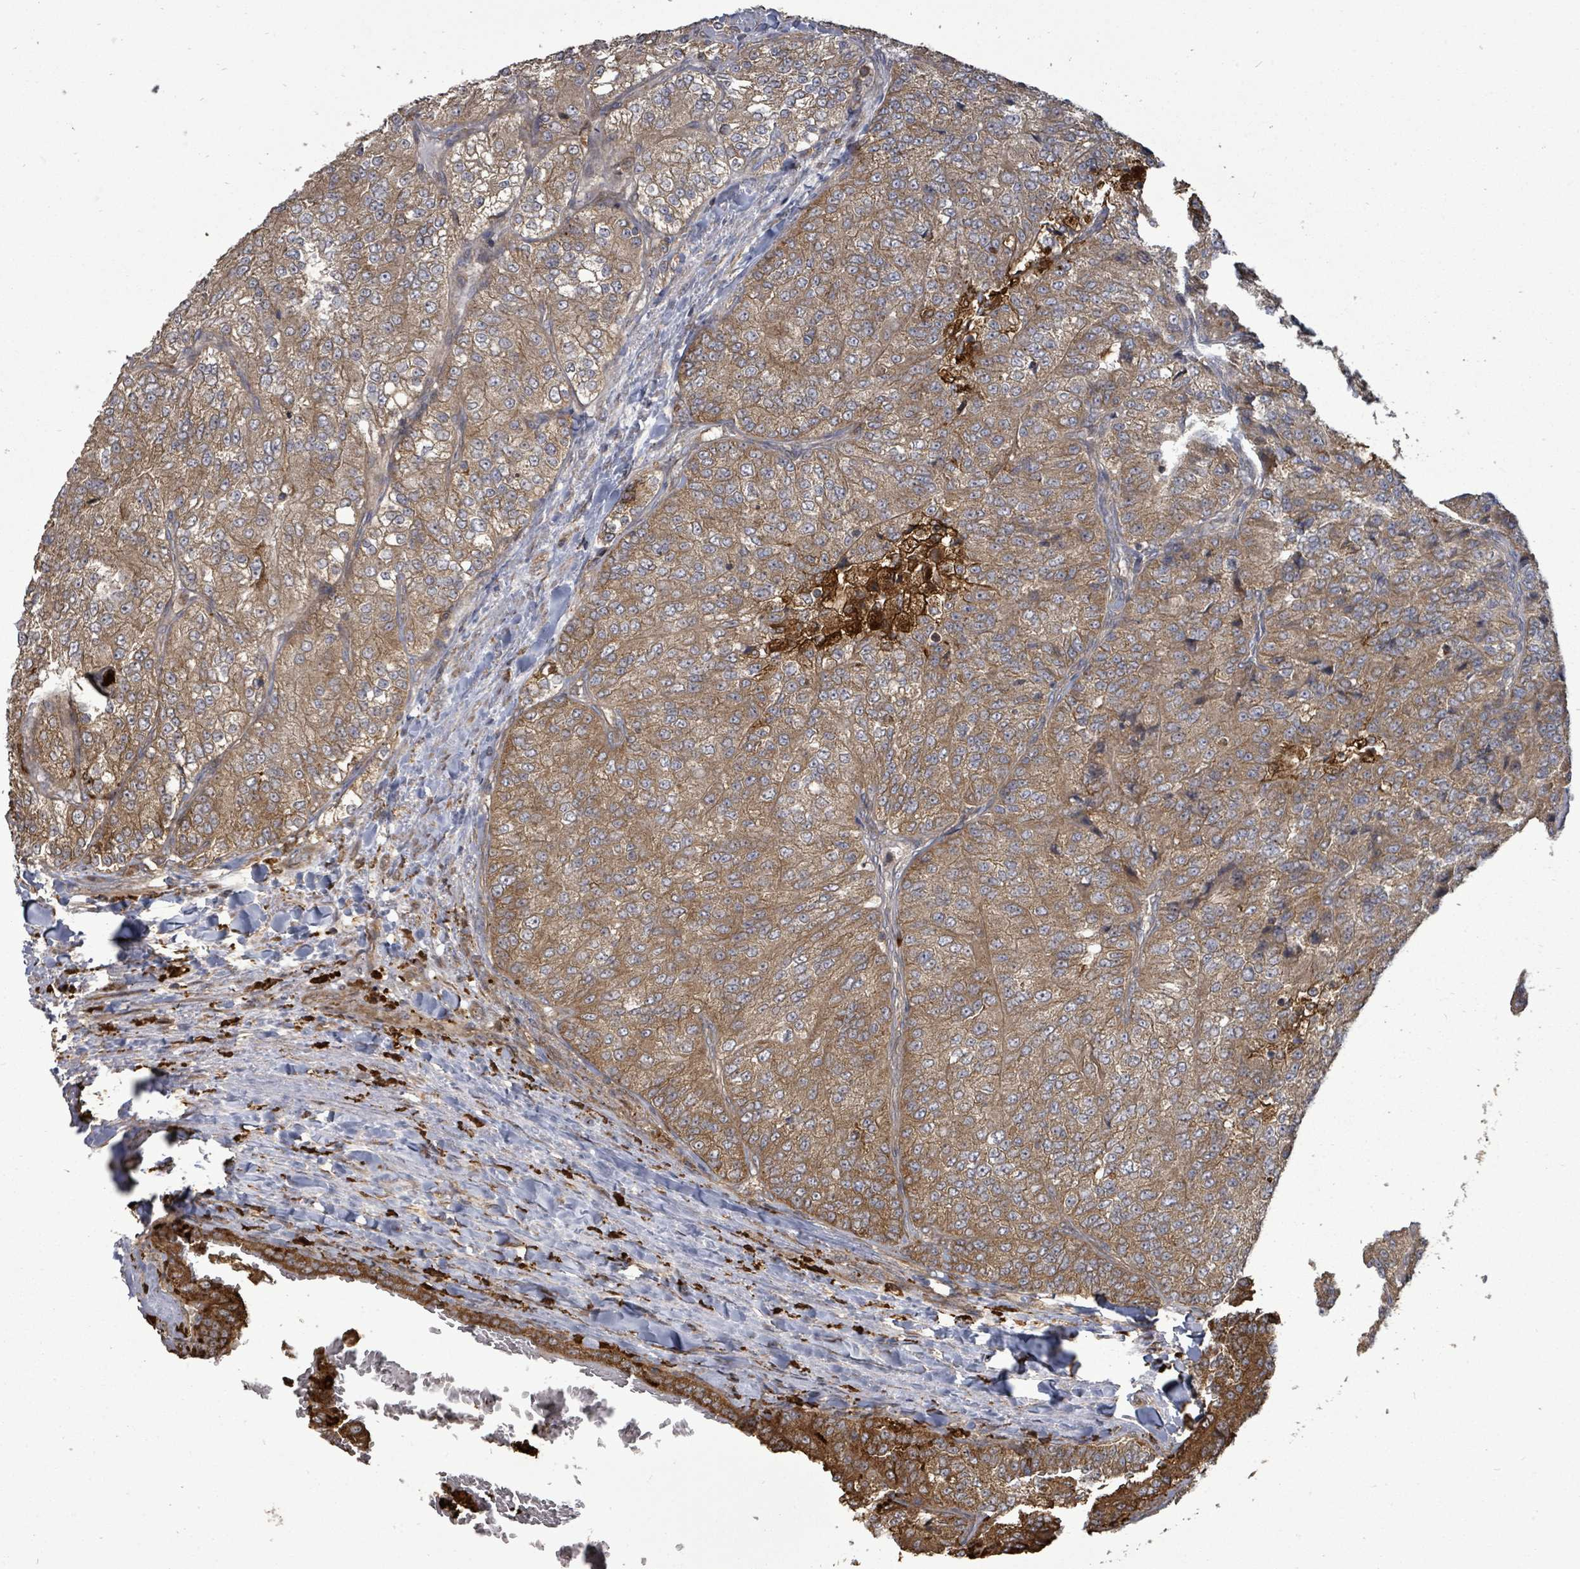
{"staining": {"intensity": "moderate", "quantity": ">75%", "location": "cytoplasmic/membranous"}, "tissue": "renal cancer", "cell_type": "Tumor cells", "image_type": "cancer", "snomed": [{"axis": "morphology", "description": "Adenocarcinoma, NOS"}, {"axis": "topography", "description": "Kidney"}], "caption": "Immunohistochemistry (DAB (3,3'-diaminobenzidine)) staining of renal adenocarcinoma displays moderate cytoplasmic/membranous protein expression in approximately >75% of tumor cells. (DAB = brown stain, brightfield microscopy at high magnification).", "gene": "EIF3C", "patient": {"sex": "female", "age": 63}}